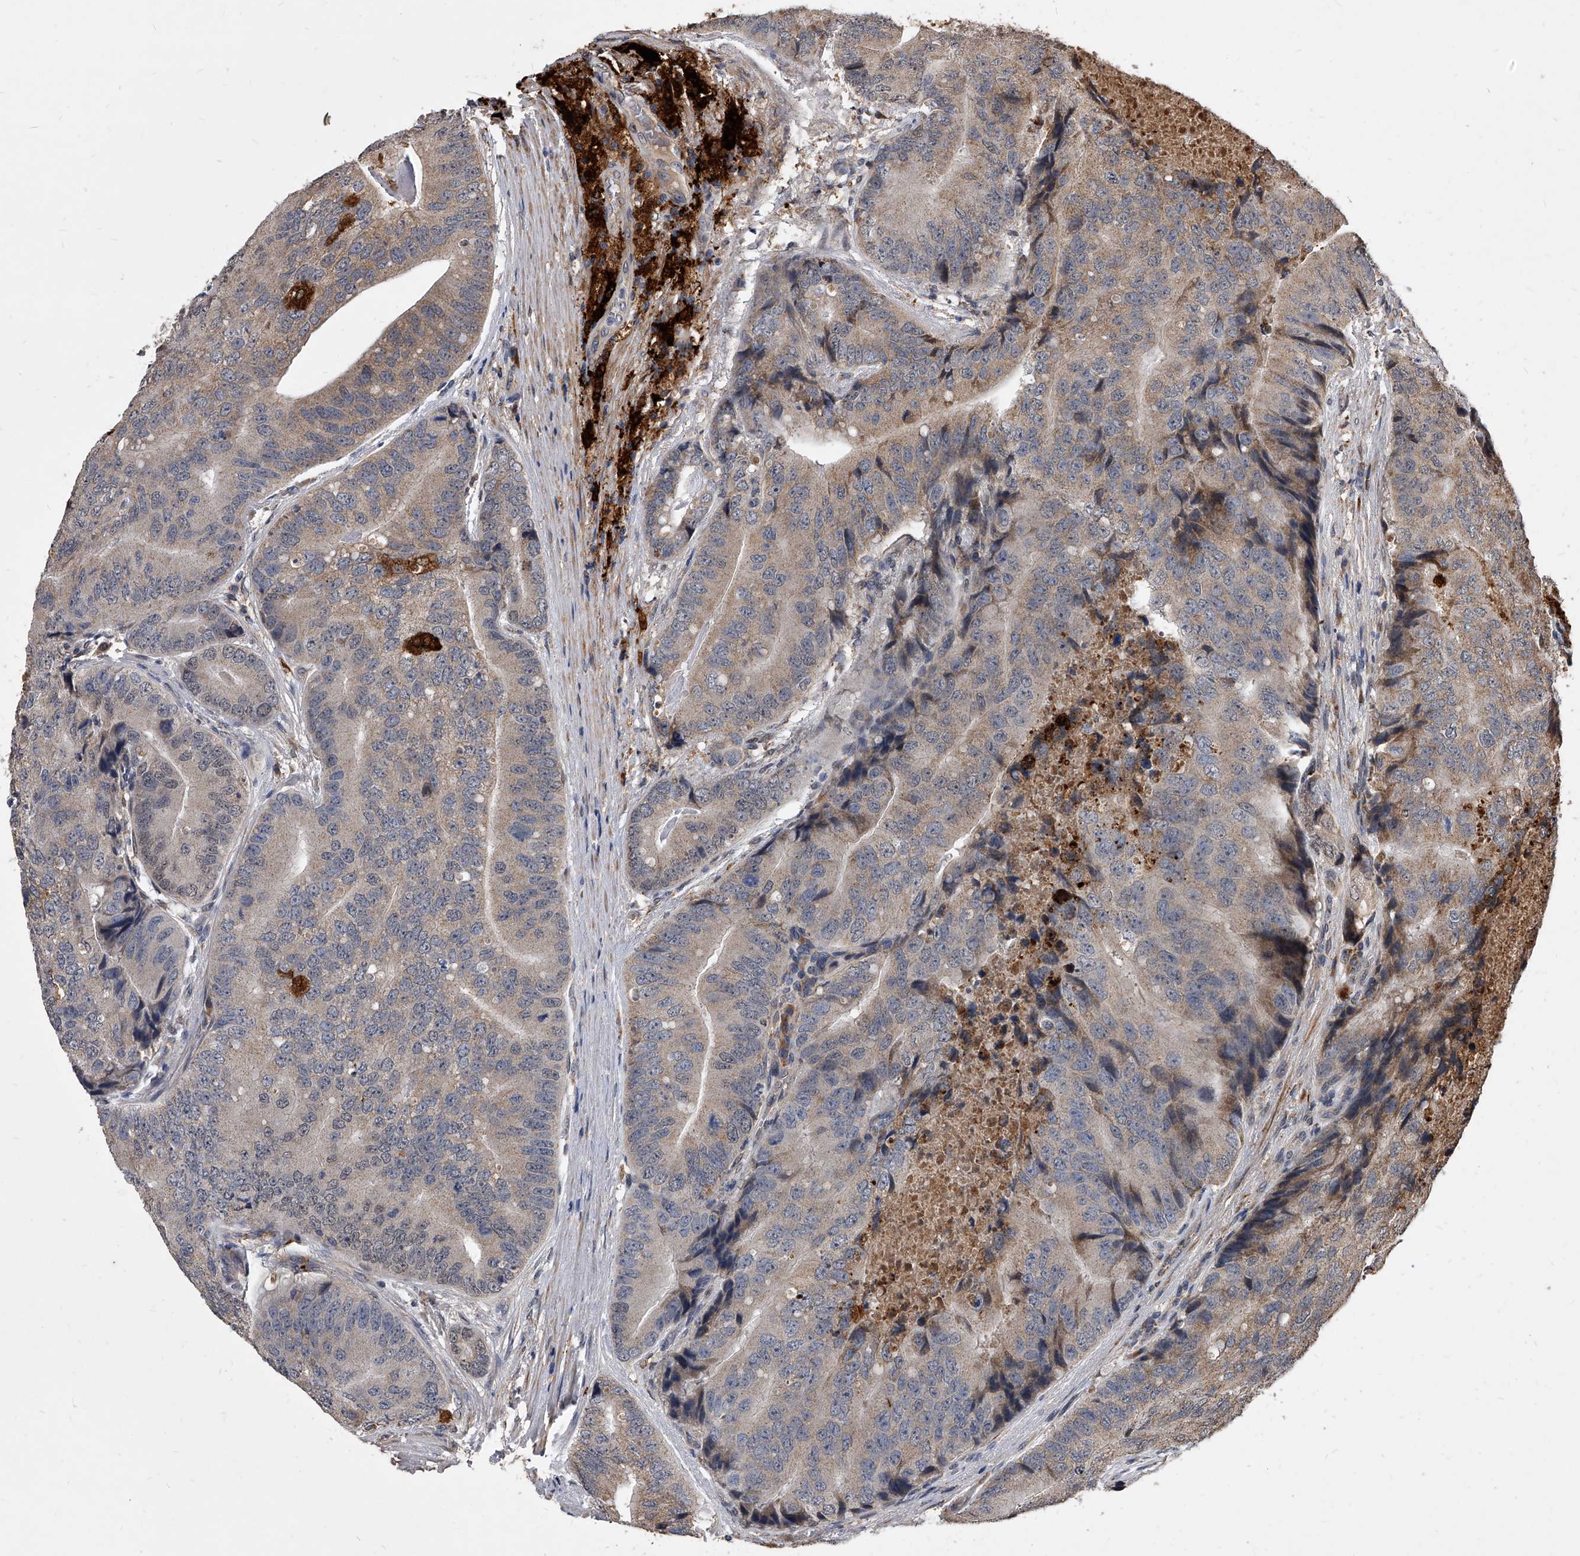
{"staining": {"intensity": "weak", "quantity": "25%-75%", "location": "cytoplasmic/membranous"}, "tissue": "prostate cancer", "cell_type": "Tumor cells", "image_type": "cancer", "snomed": [{"axis": "morphology", "description": "Adenocarcinoma, High grade"}, {"axis": "topography", "description": "Prostate"}], "caption": "The immunohistochemical stain shows weak cytoplasmic/membranous staining in tumor cells of prostate cancer (adenocarcinoma (high-grade)) tissue.", "gene": "SOBP", "patient": {"sex": "male", "age": 70}}